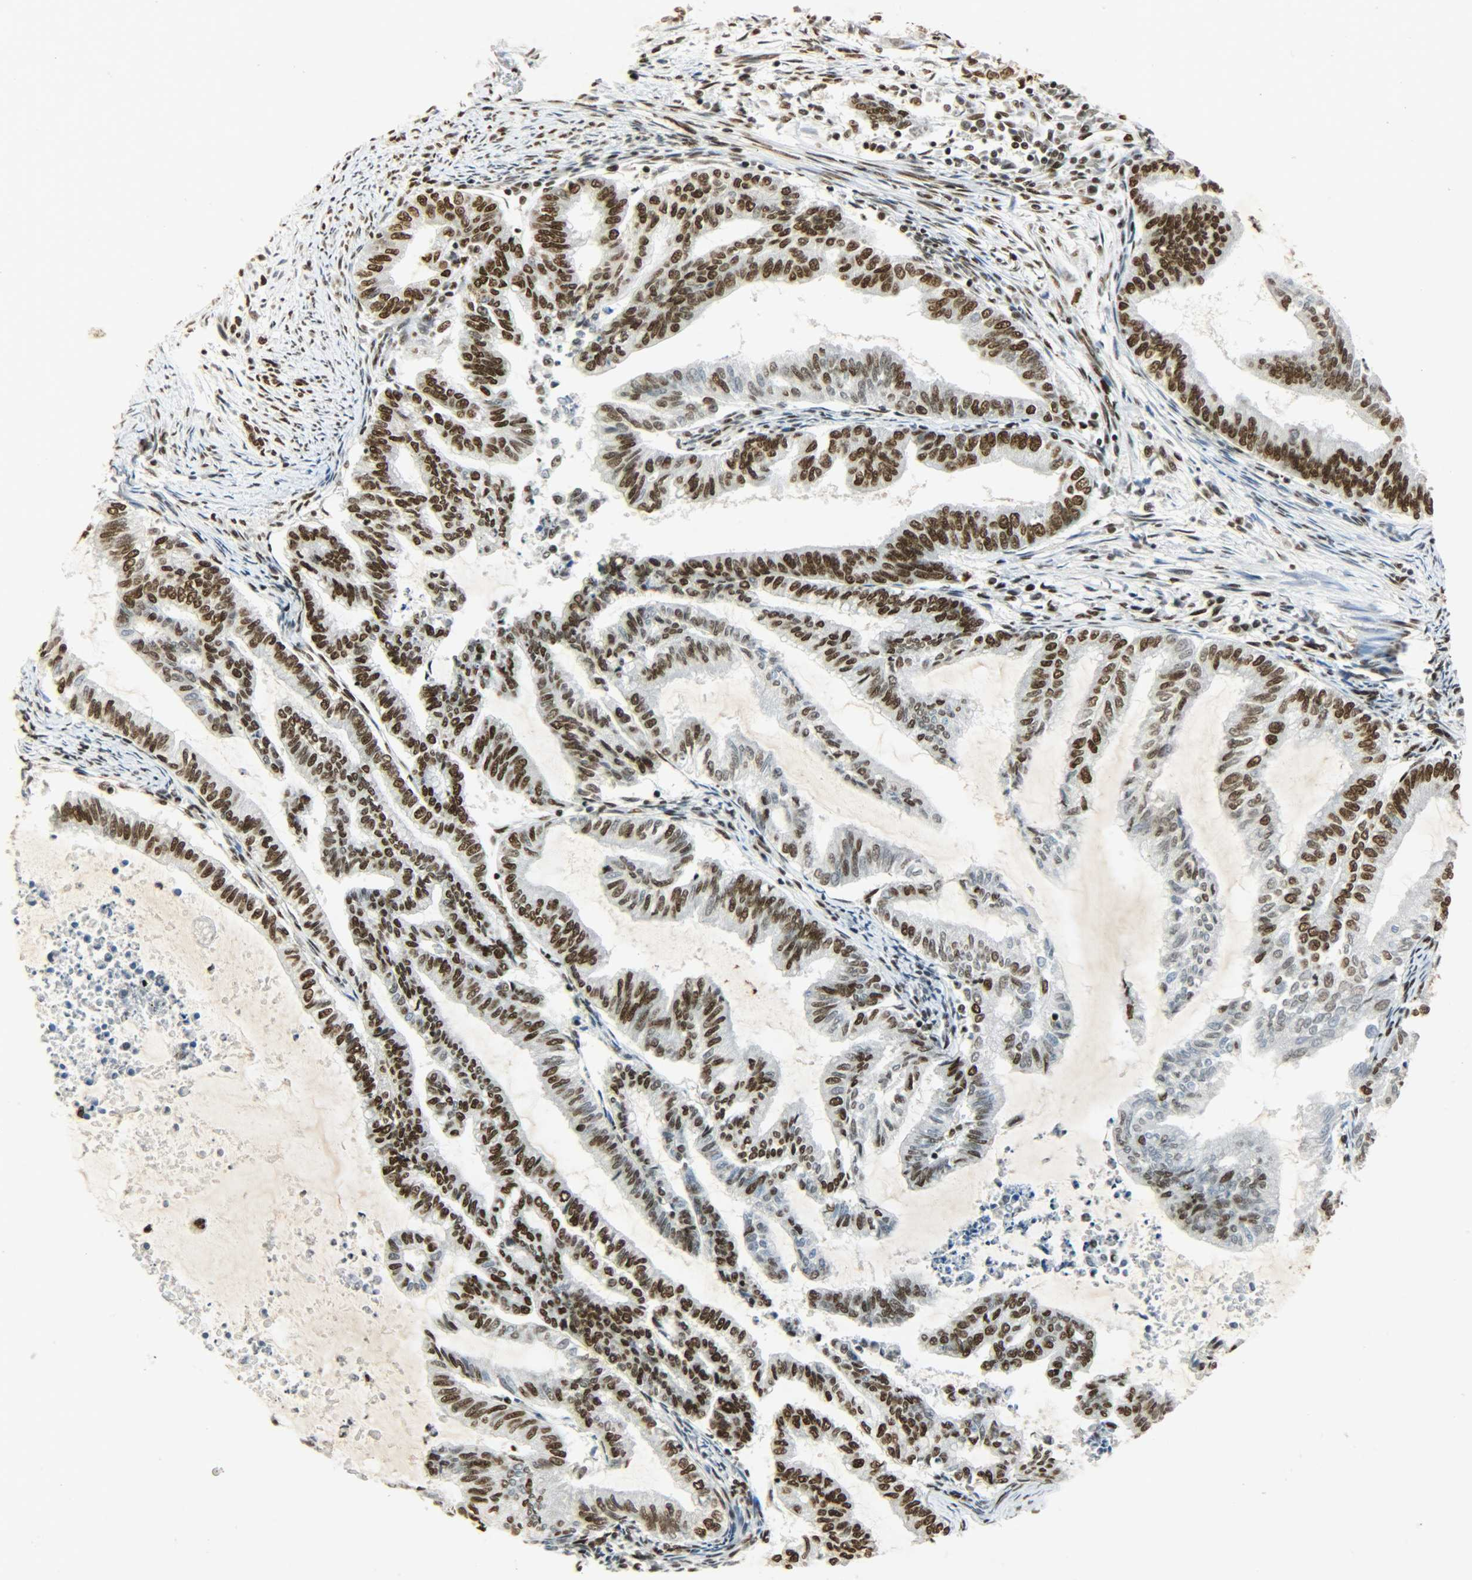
{"staining": {"intensity": "strong", "quantity": ">75%", "location": "nuclear"}, "tissue": "endometrial cancer", "cell_type": "Tumor cells", "image_type": "cancer", "snomed": [{"axis": "morphology", "description": "Adenocarcinoma, NOS"}, {"axis": "topography", "description": "Endometrium"}], "caption": "Adenocarcinoma (endometrial) stained for a protein (brown) demonstrates strong nuclear positive staining in approximately >75% of tumor cells.", "gene": "KHDRBS1", "patient": {"sex": "female", "age": 79}}